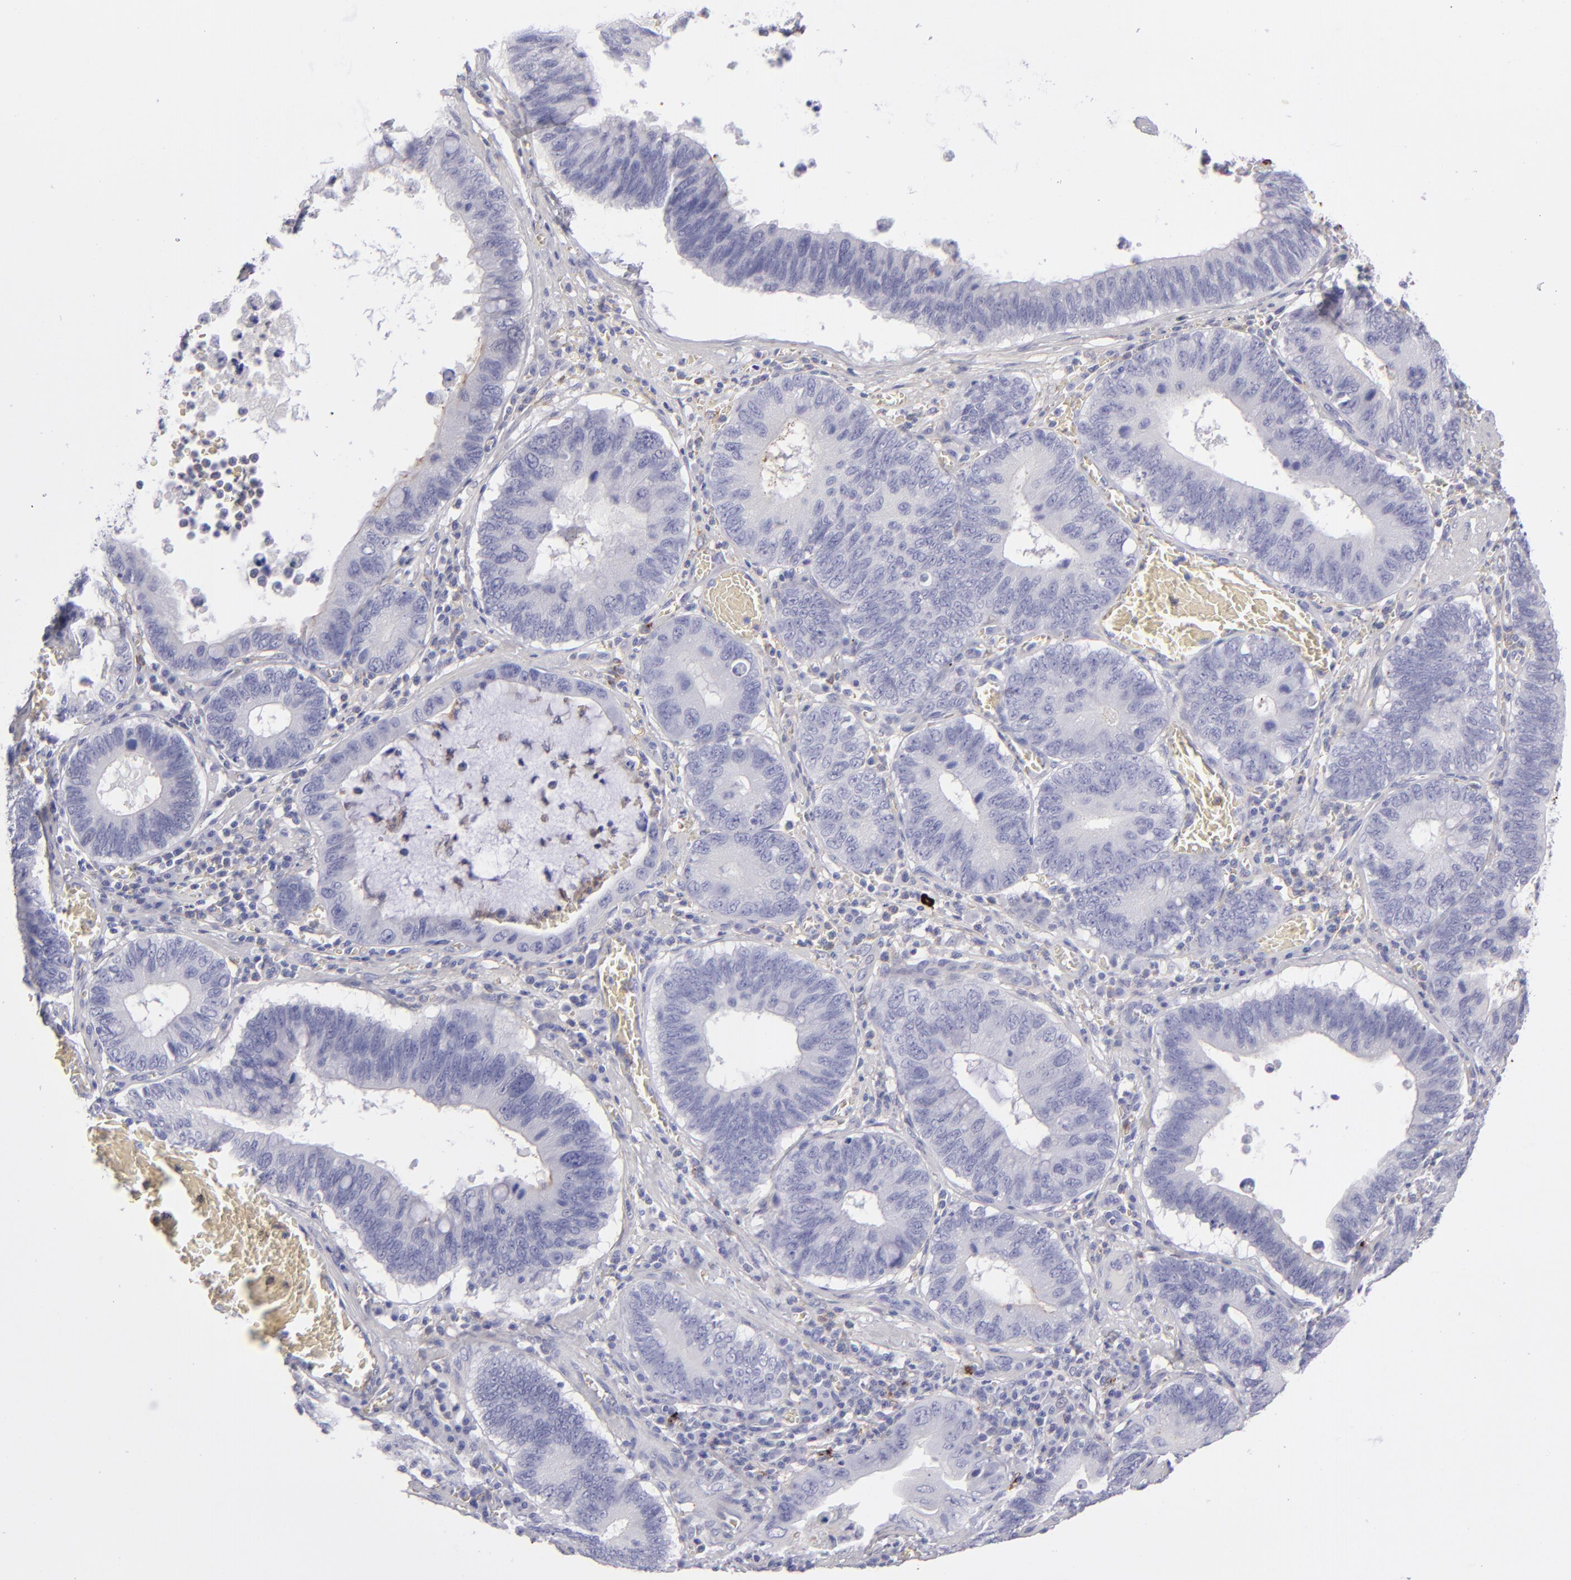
{"staining": {"intensity": "strong", "quantity": "<25%", "location": "cytoplasmic/membranous"}, "tissue": "stomach cancer", "cell_type": "Tumor cells", "image_type": "cancer", "snomed": [{"axis": "morphology", "description": "Adenocarcinoma, NOS"}, {"axis": "topography", "description": "Stomach"}, {"axis": "topography", "description": "Gastric cardia"}], "caption": "Stomach cancer (adenocarcinoma) was stained to show a protein in brown. There is medium levels of strong cytoplasmic/membranous expression in about <25% of tumor cells.", "gene": "ANPEP", "patient": {"sex": "male", "age": 59}}